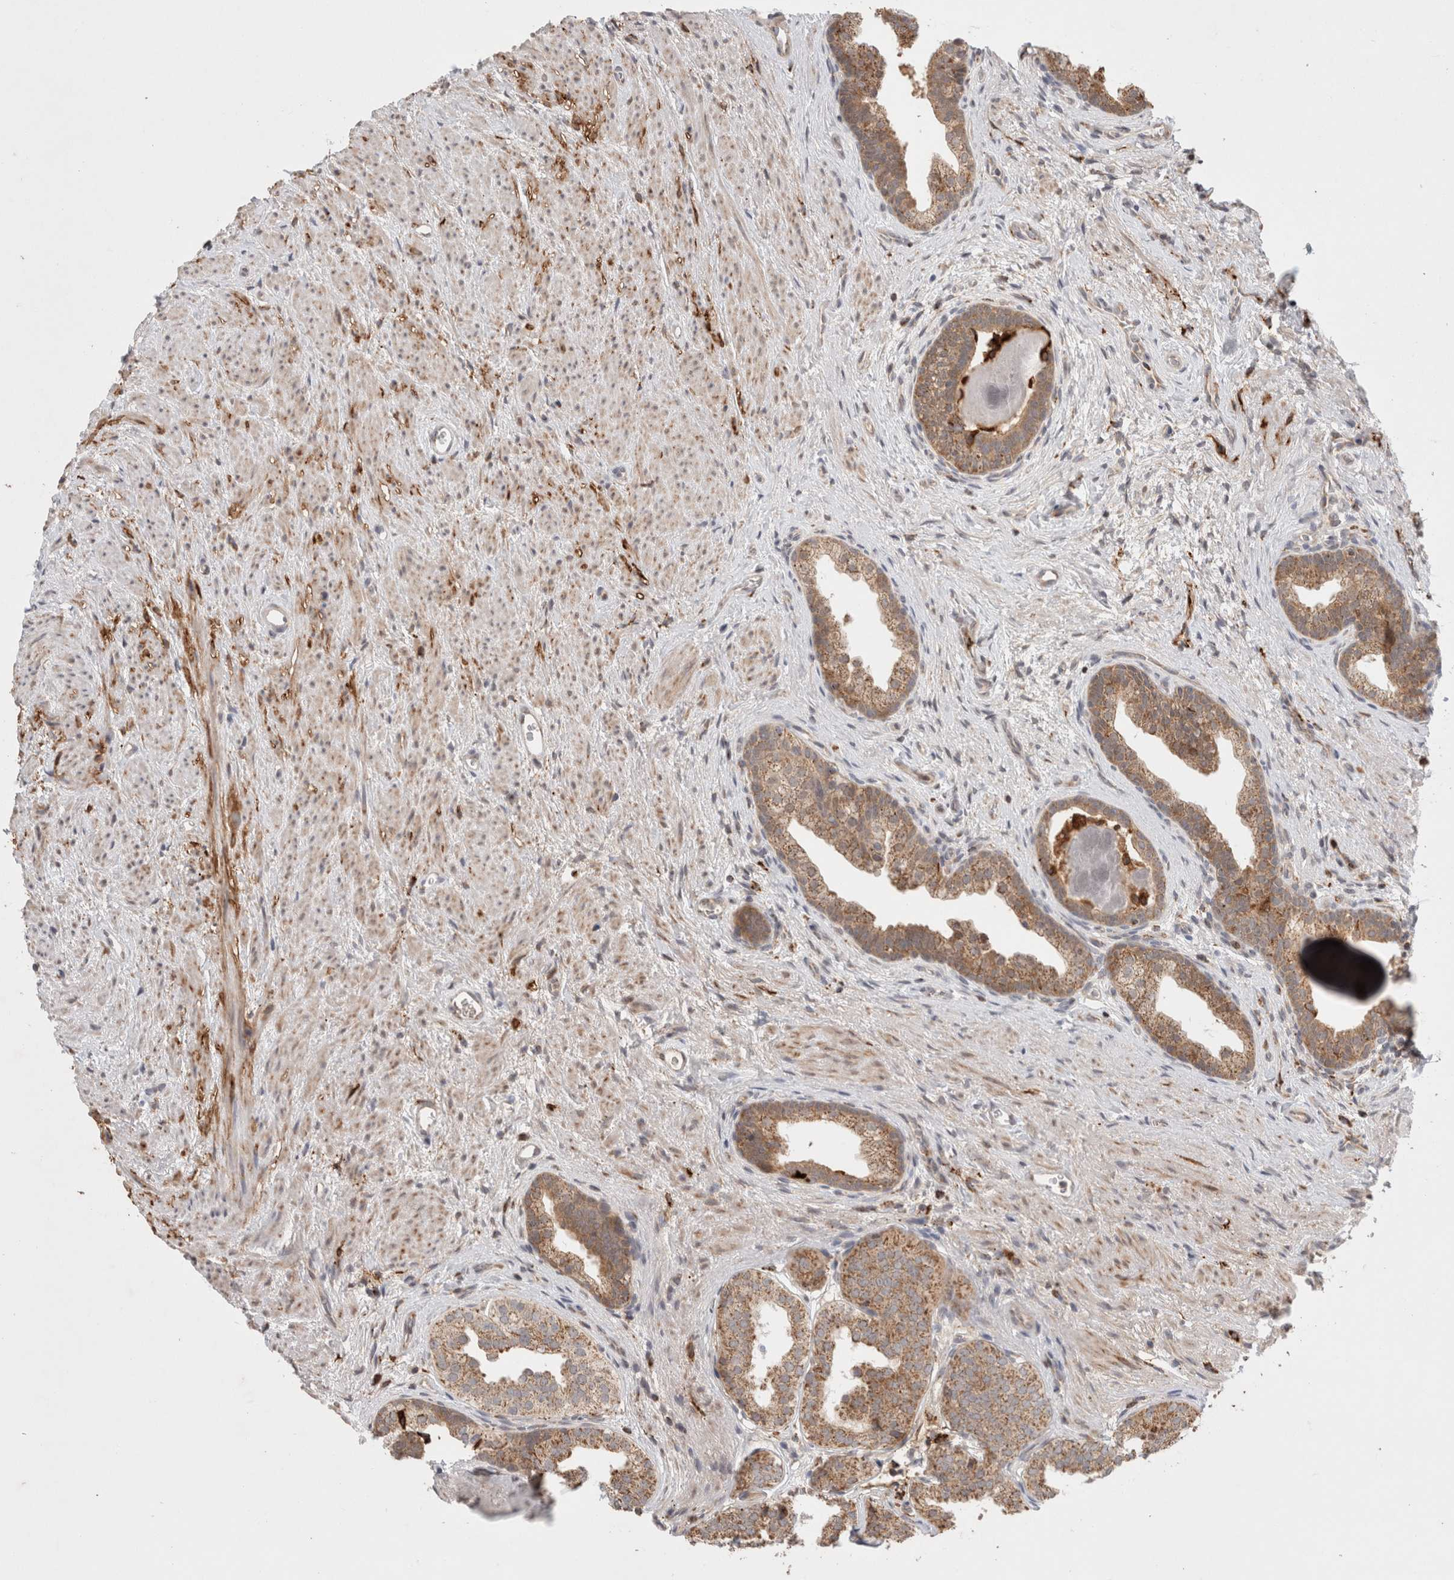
{"staining": {"intensity": "moderate", "quantity": ">75%", "location": "cytoplasmic/membranous"}, "tissue": "prostate", "cell_type": "Glandular cells", "image_type": "normal", "snomed": [{"axis": "morphology", "description": "Normal tissue, NOS"}, {"axis": "topography", "description": "Prostate"}], "caption": "Glandular cells show medium levels of moderate cytoplasmic/membranous expression in approximately >75% of cells in benign human prostate.", "gene": "HROB", "patient": {"sex": "male", "age": 48}}